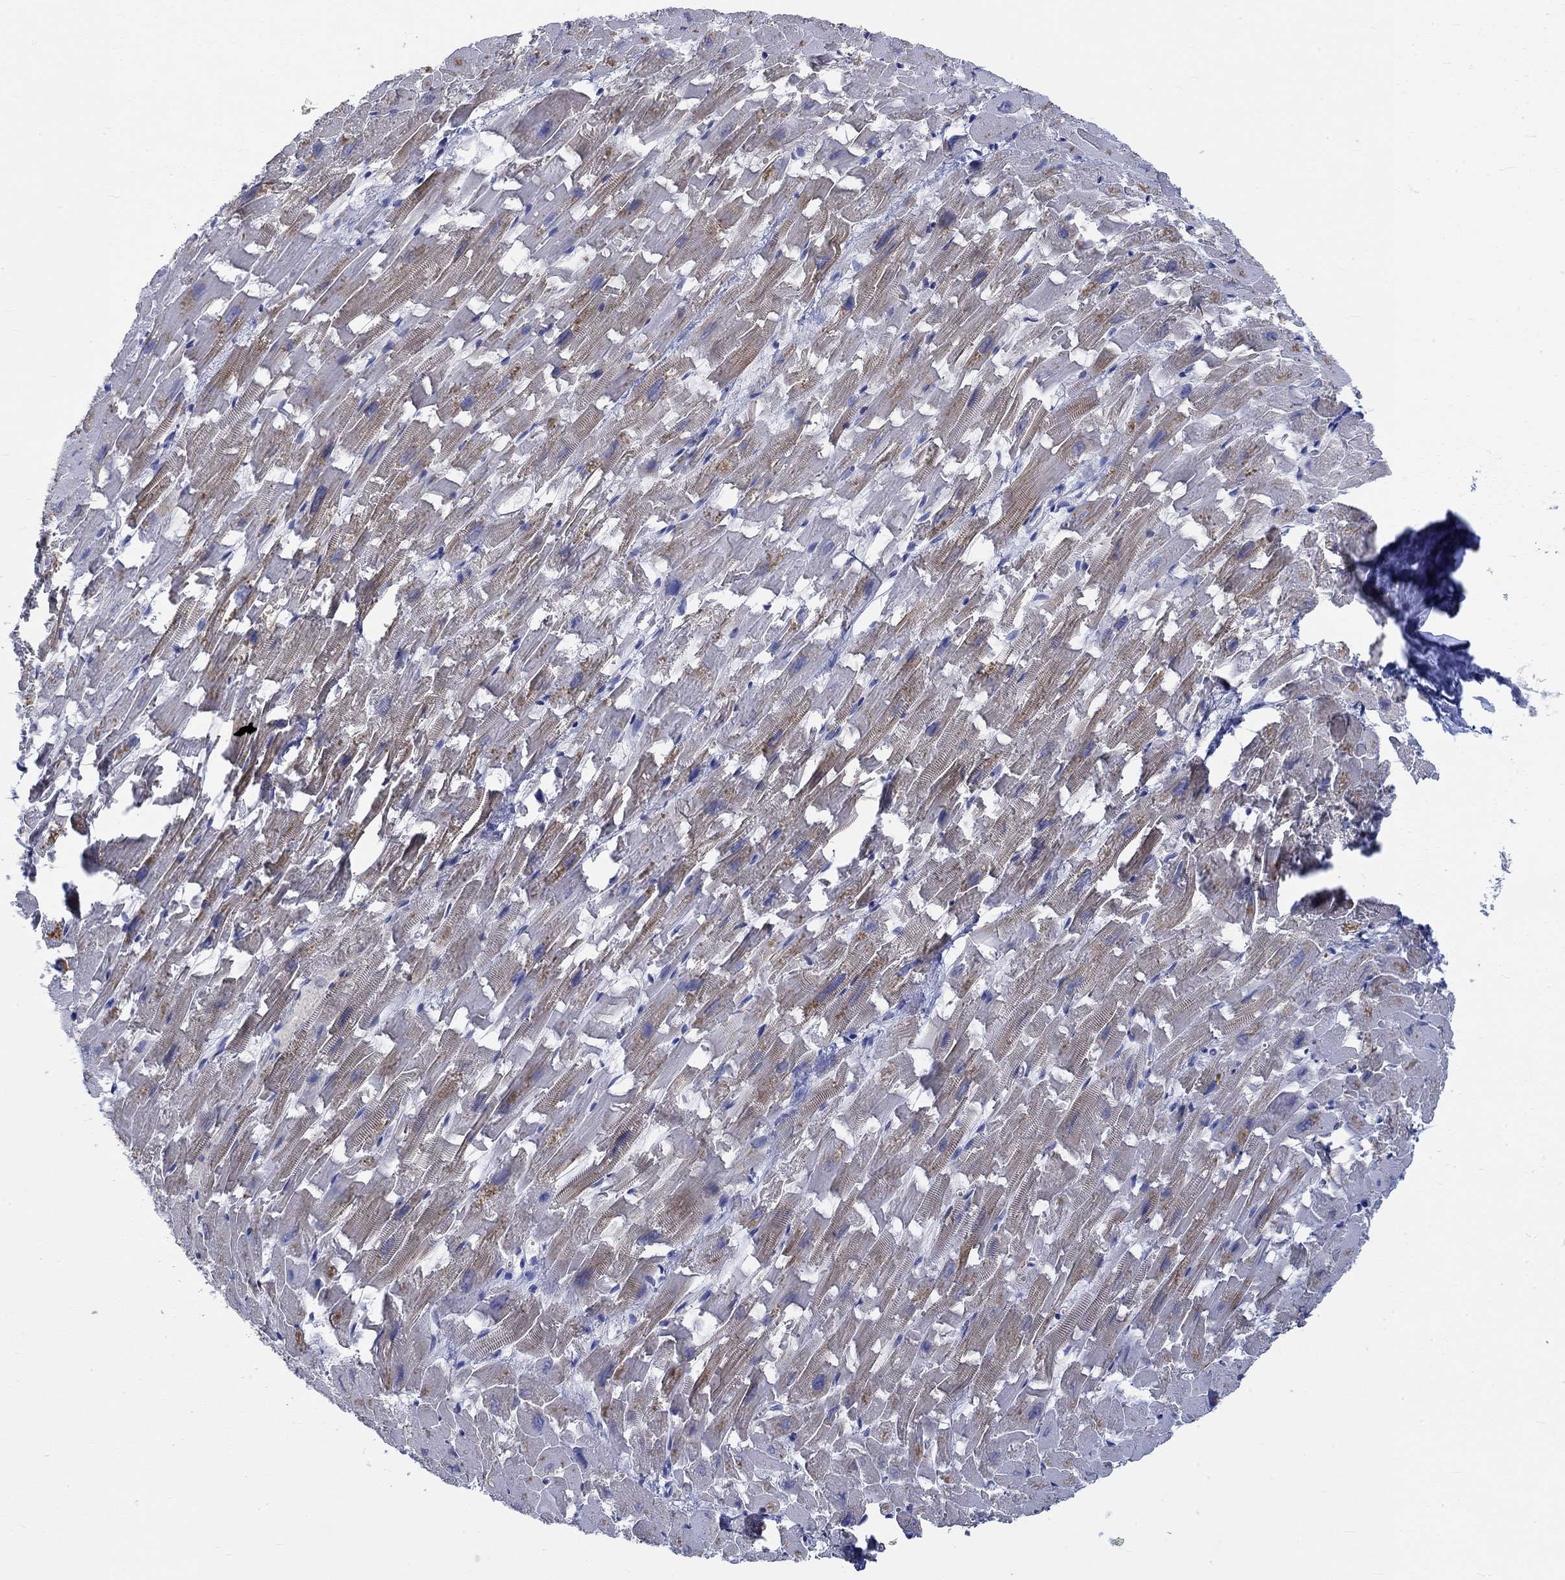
{"staining": {"intensity": "moderate", "quantity": "25%-75%", "location": "cytoplasmic/membranous"}, "tissue": "heart muscle", "cell_type": "Cardiomyocytes", "image_type": "normal", "snomed": [{"axis": "morphology", "description": "Normal tissue, NOS"}, {"axis": "topography", "description": "Heart"}], "caption": "Moderate cytoplasmic/membranous protein staining is seen in approximately 25%-75% of cardiomyocytes in heart muscle. The staining was performed using DAB to visualize the protein expression in brown, while the nuclei were stained in blue with hematoxylin (Magnification: 20x).", "gene": "KCNA1", "patient": {"sex": "female", "age": 64}}